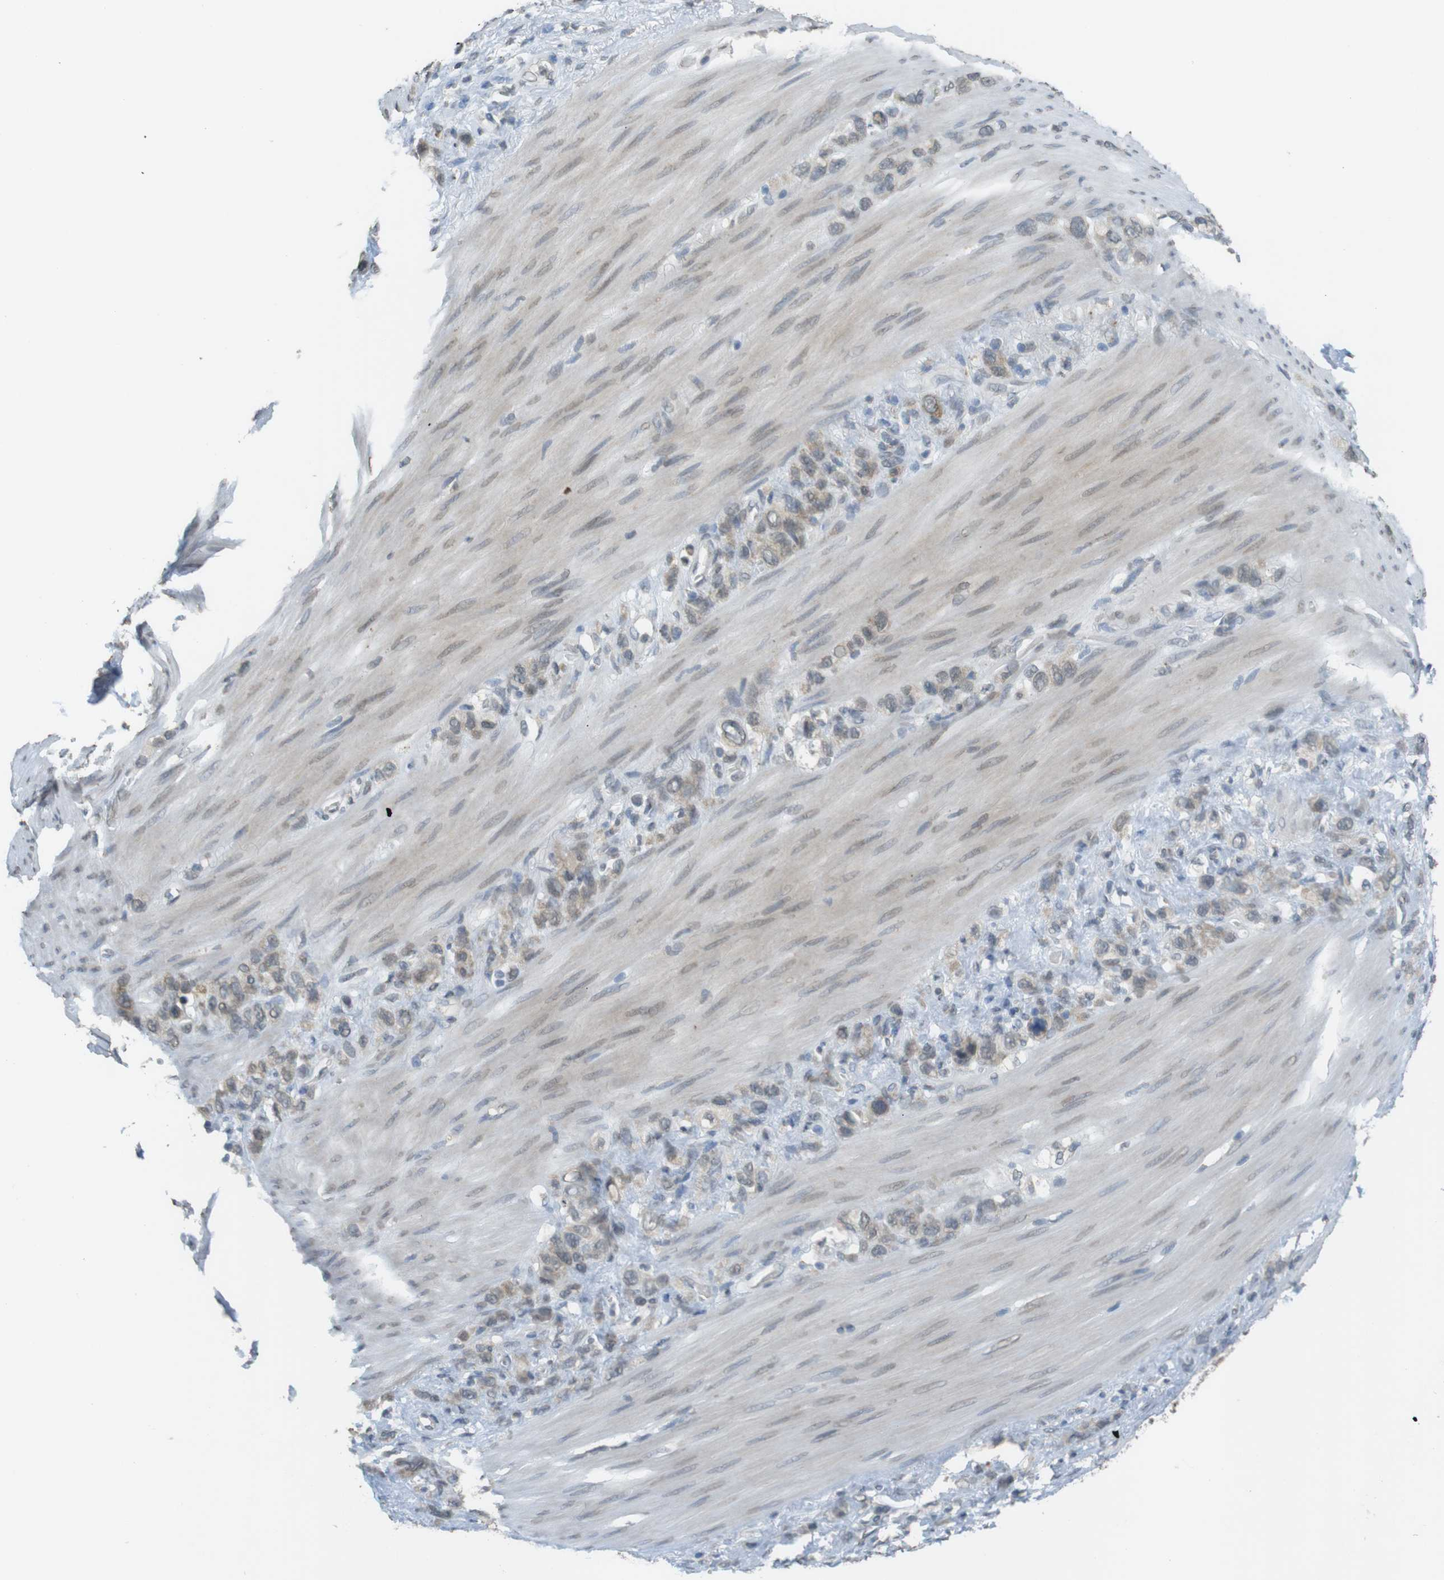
{"staining": {"intensity": "weak", "quantity": "25%-75%", "location": "cytoplasmic/membranous"}, "tissue": "stomach cancer", "cell_type": "Tumor cells", "image_type": "cancer", "snomed": [{"axis": "morphology", "description": "Adenocarcinoma, NOS"}, {"axis": "morphology", "description": "Adenocarcinoma, High grade"}, {"axis": "topography", "description": "Stomach, upper"}, {"axis": "topography", "description": "Stomach, lower"}], "caption": "Human stomach adenocarcinoma stained for a protein (brown) shows weak cytoplasmic/membranous positive expression in about 25%-75% of tumor cells.", "gene": "FZD10", "patient": {"sex": "female", "age": 65}}